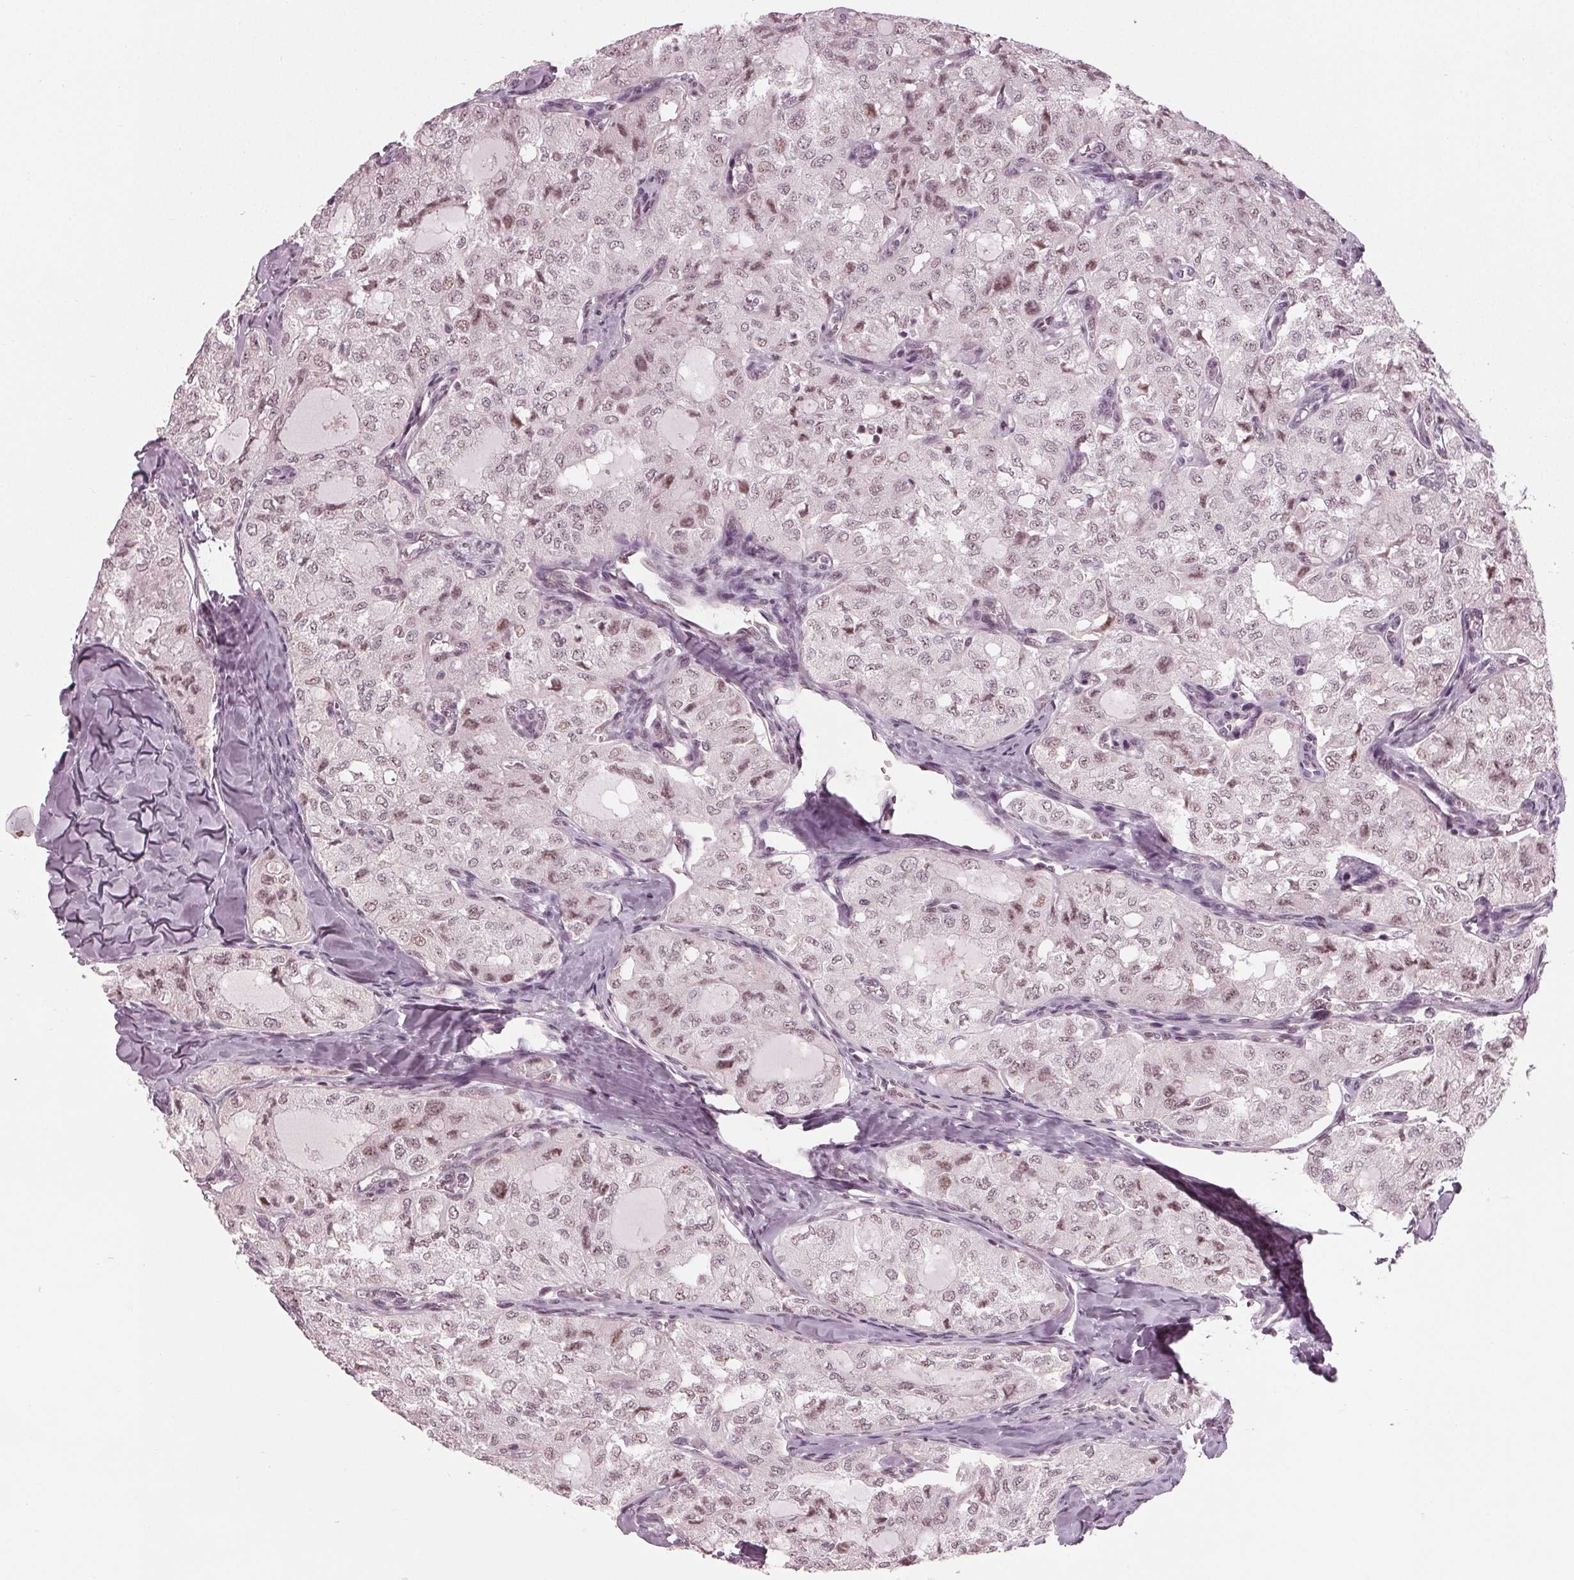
{"staining": {"intensity": "moderate", "quantity": "<25%", "location": "nuclear"}, "tissue": "thyroid cancer", "cell_type": "Tumor cells", "image_type": "cancer", "snomed": [{"axis": "morphology", "description": "Follicular adenoma carcinoma, NOS"}, {"axis": "topography", "description": "Thyroid gland"}], "caption": "An immunohistochemistry histopathology image of neoplastic tissue is shown. Protein staining in brown shows moderate nuclear positivity in thyroid cancer (follicular adenoma carcinoma) within tumor cells.", "gene": "ADPRHL1", "patient": {"sex": "male", "age": 75}}